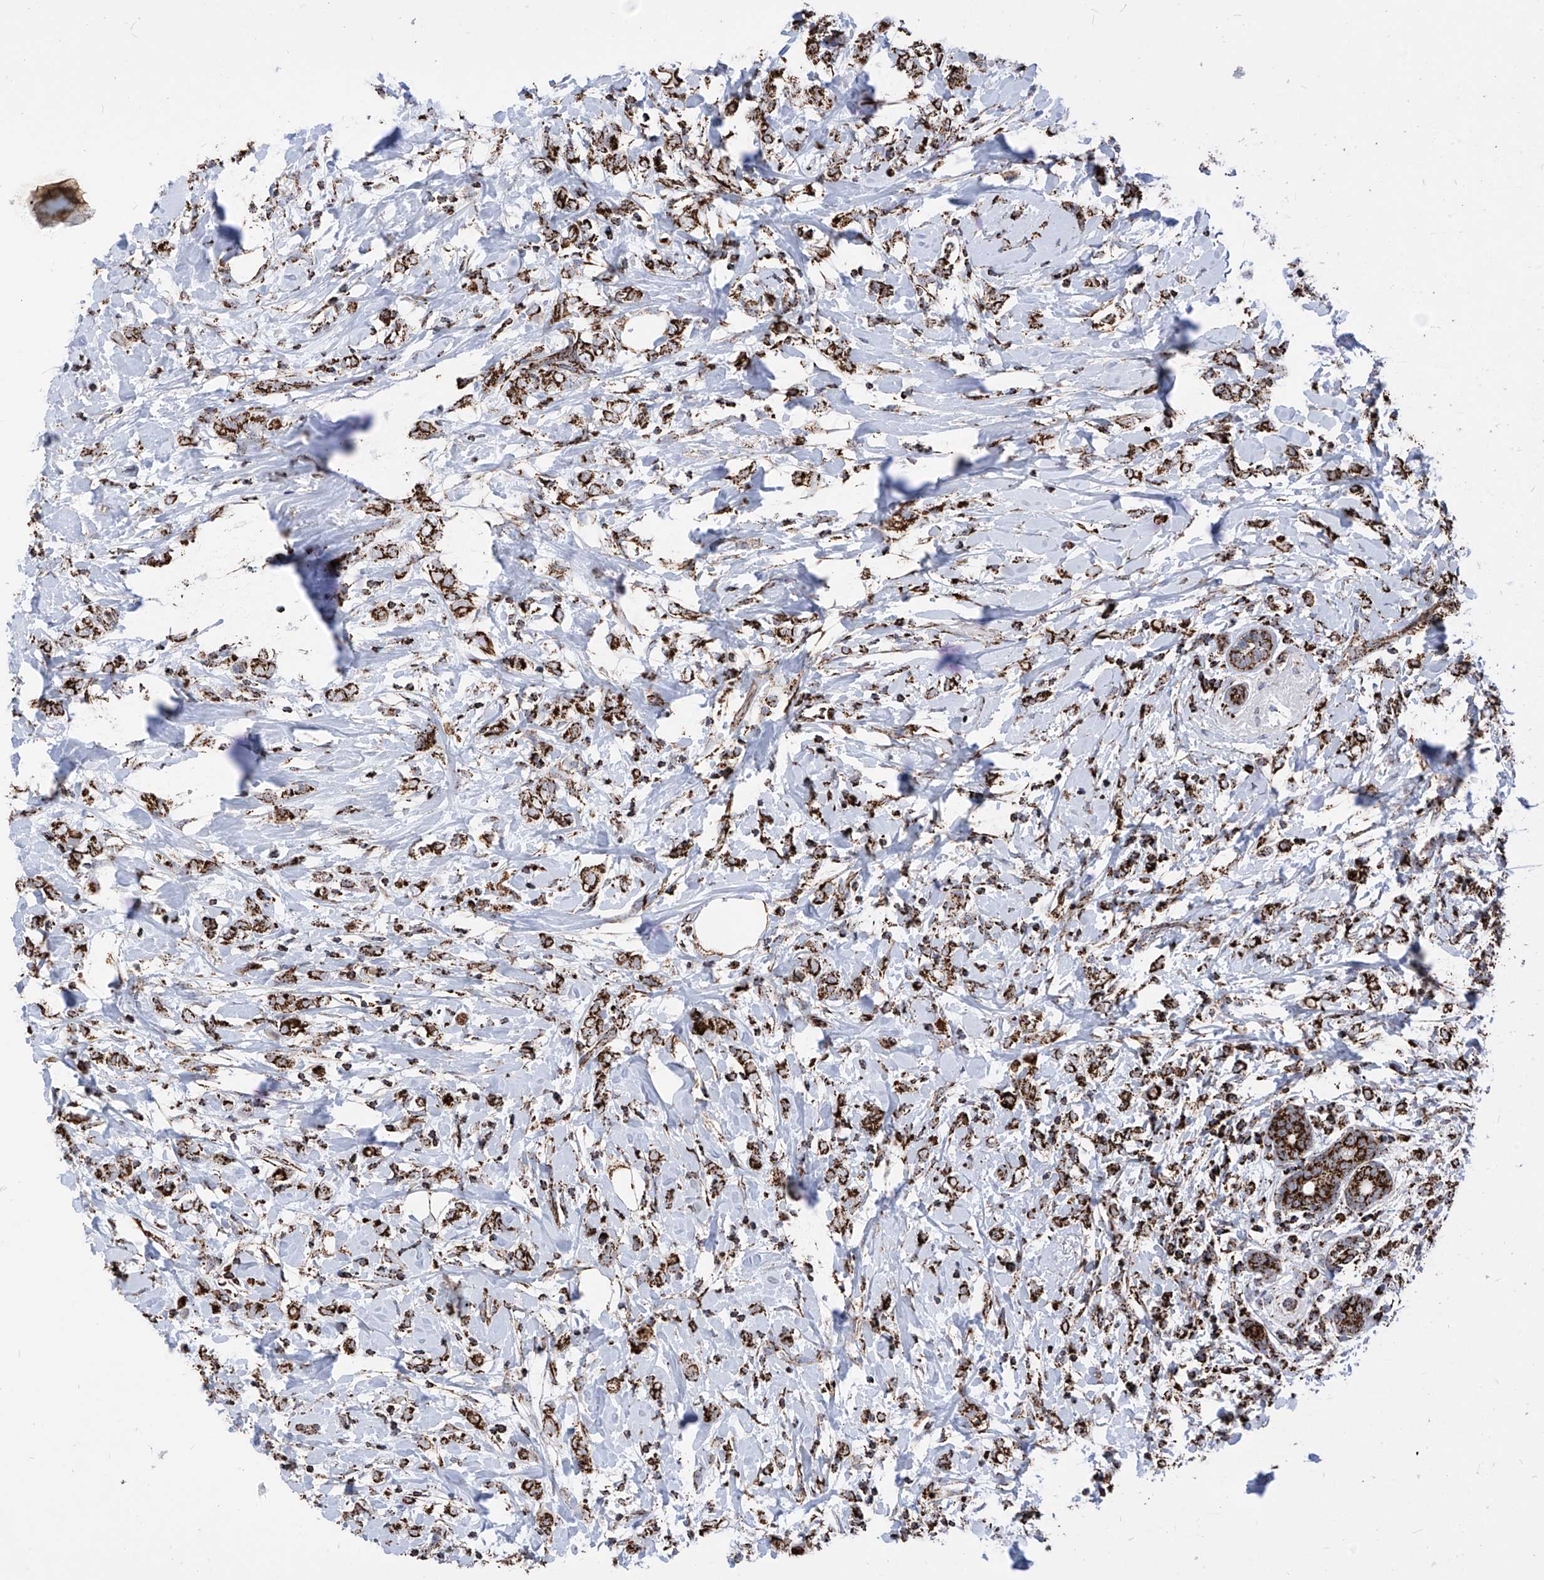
{"staining": {"intensity": "strong", "quantity": ">75%", "location": "cytoplasmic/membranous"}, "tissue": "breast cancer", "cell_type": "Tumor cells", "image_type": "cancer", "snomed": [{"axis": "morphology", "description": "Normal tissue, NOS"}, {"axis": "morphology", "description": "Lobular carcinoma"}, {"axis": "topography", "description": "Breast"}], "caption": "Immunohistochemistry (IHC) photomicrograph of human breast cancer (lobular carcinoma) stained for a protein (brown), which reveals high levels of strong cytoplasmic/membranous staining in approximately >75% of tumor cells.", "gene": "COX5B", "patient": {"sex": "female", "age": 47}}